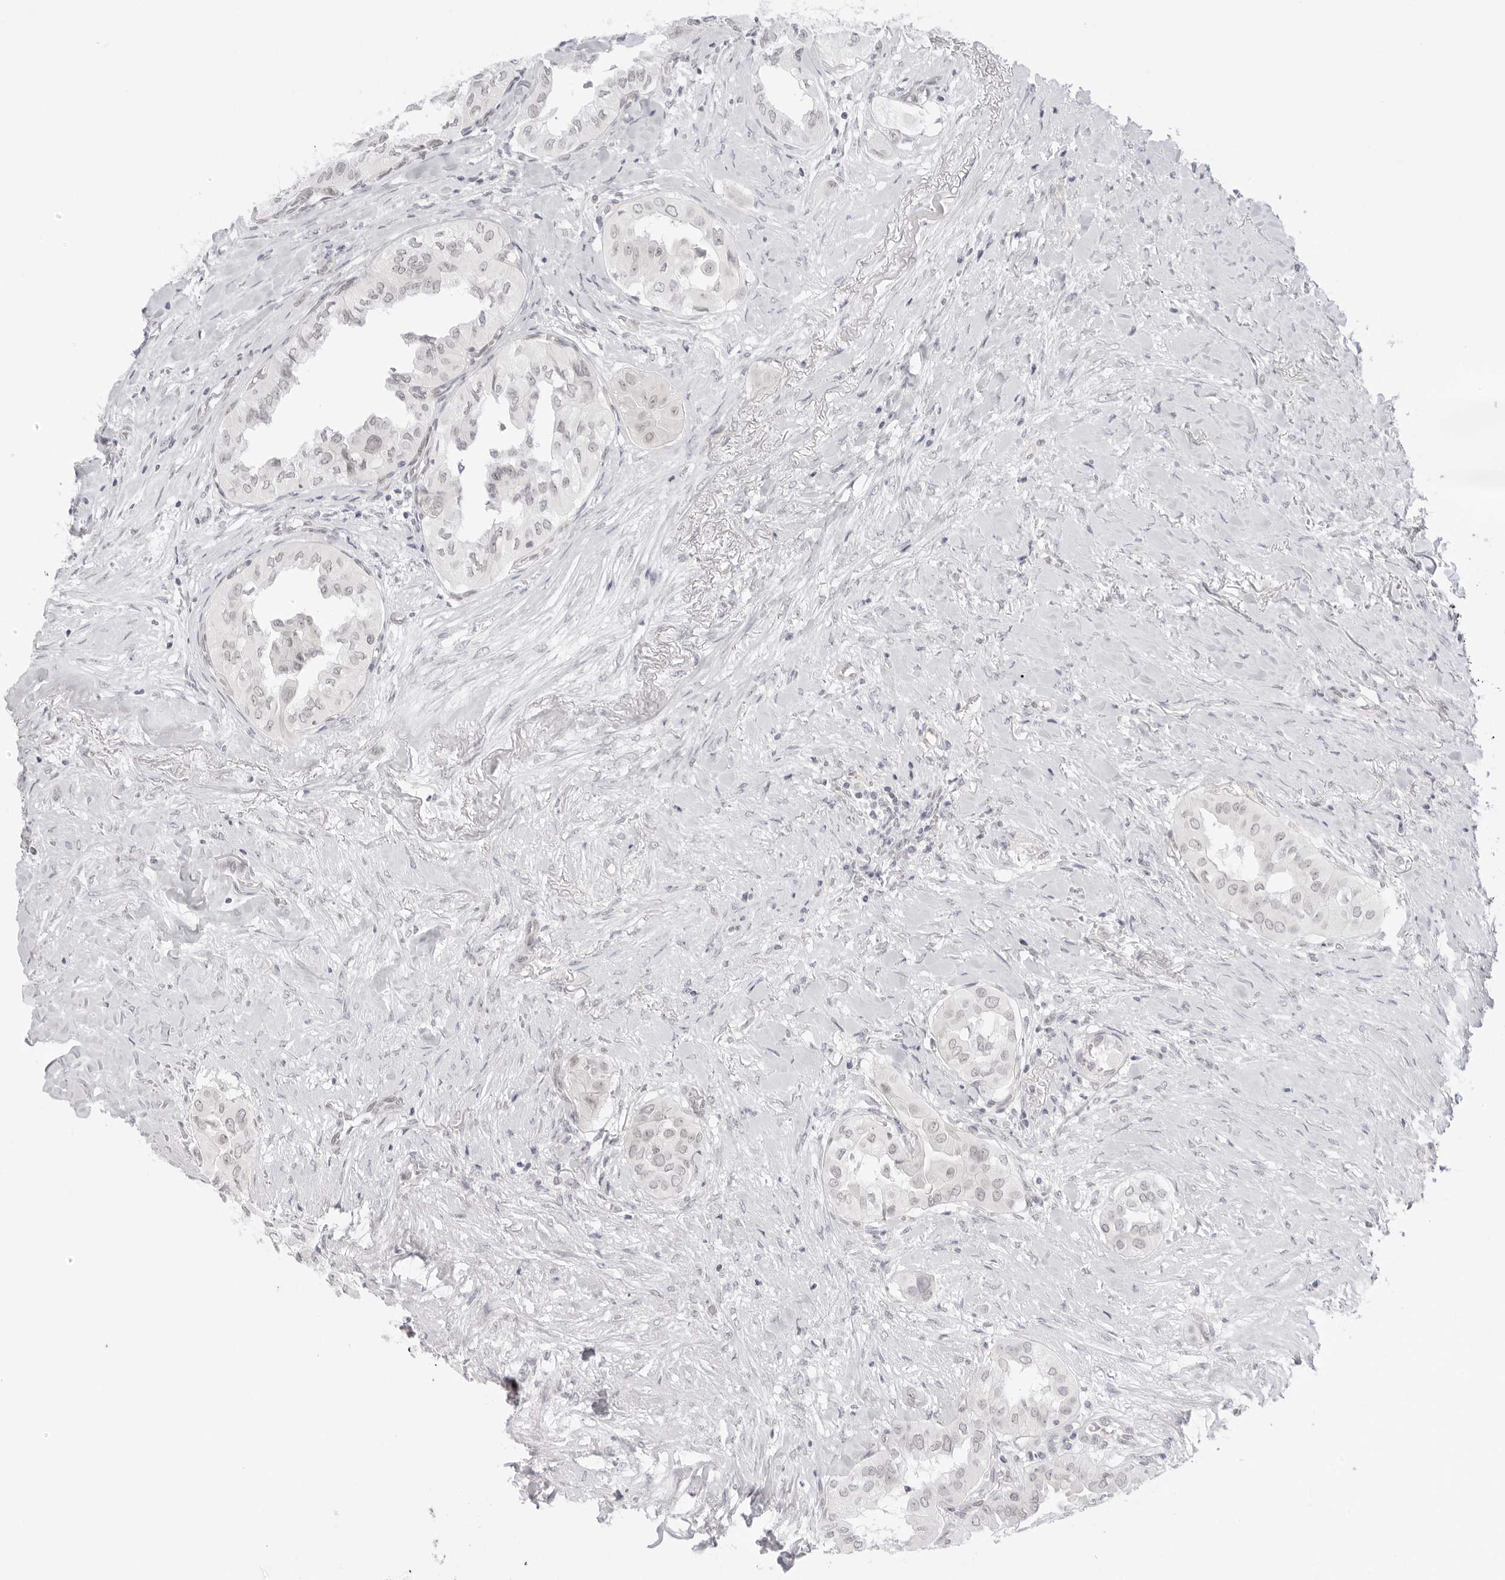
{"staining": {"intensity": "weak", "quantity": "<25%", "location": "nuclear"}, "tissue": "thyroid cancer", "cell_type": "Tumor cells", "image_type": "cancer", "snomed": [{"axis": "morphology", "description": "Papillary adenocarcinoma, NOS"}, {"axis": "topography", "description": "Thyroid gland"}], "caption": "Tumor cells show no significant positivity in thyroid cancer.", "gene": "MED18", "patient": {"sex": "female", "age": 59}}